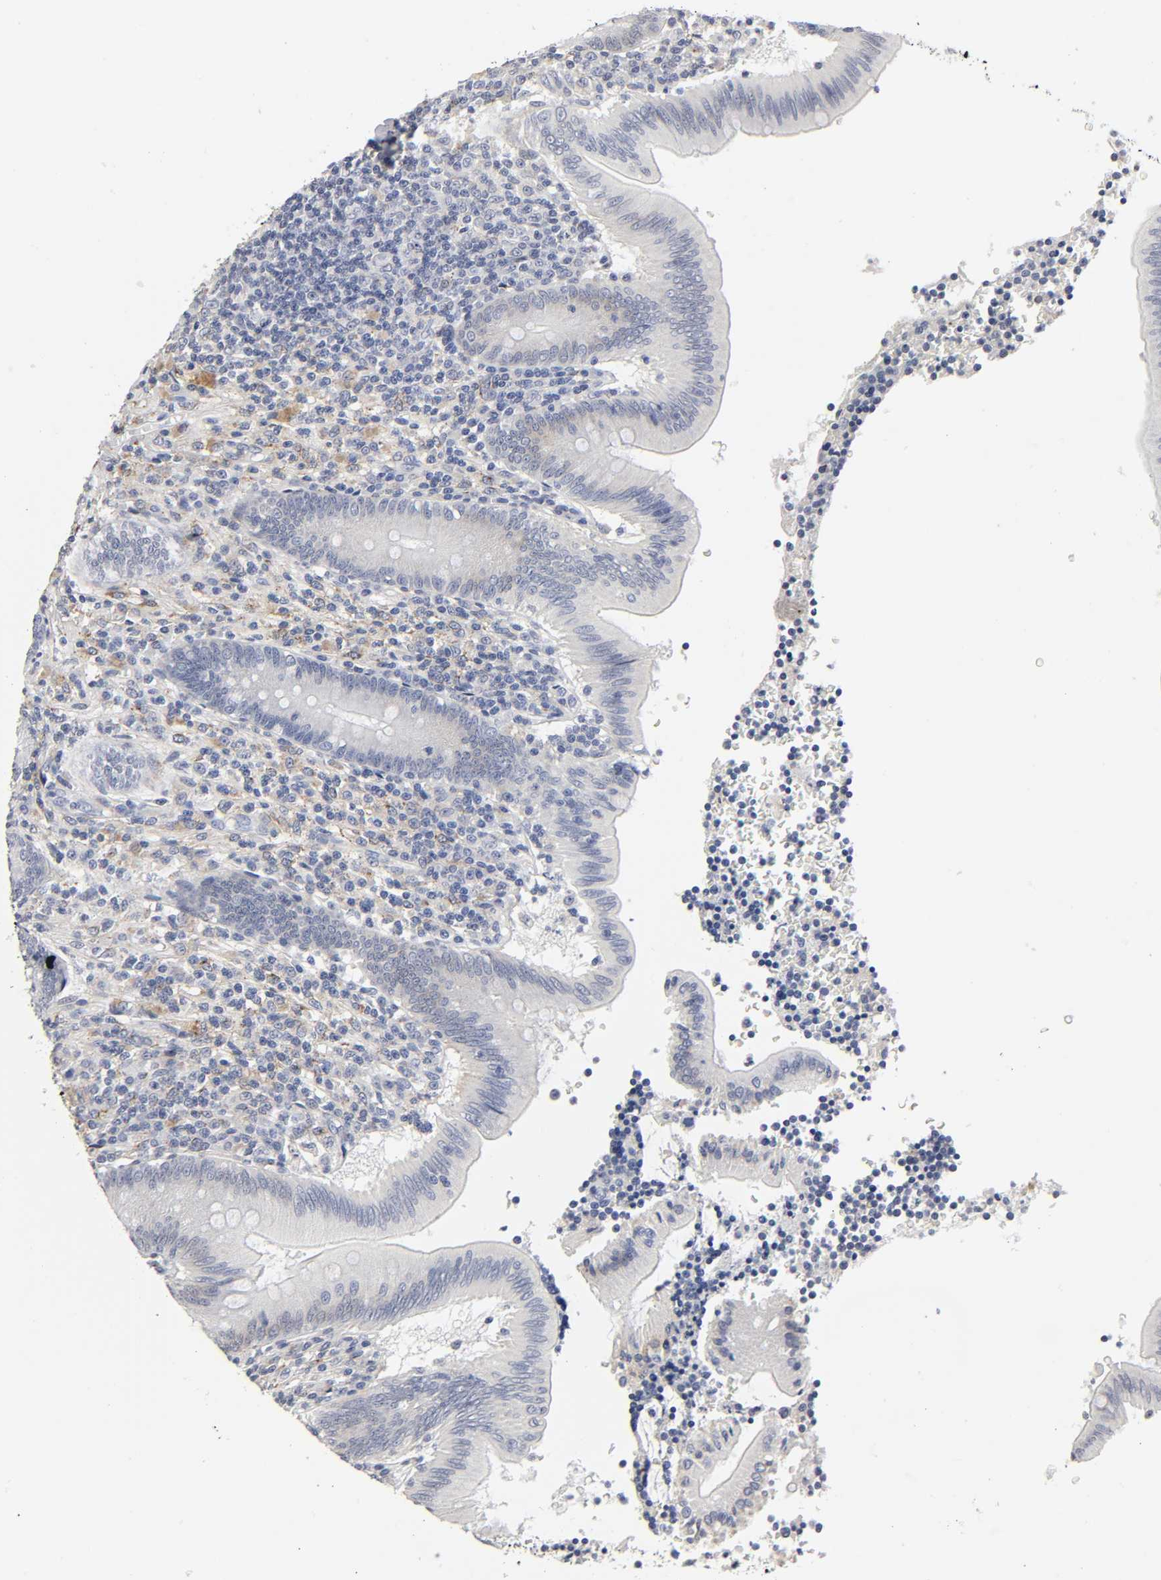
{"staining": {"intensity": "negative", "quantity": "none", "location": "none"}, "tissue": "appendix", "cell_type": "Glandular cells", "image_type": "normal", "snomed": [{"axis": "morphology", "description": "Normal tissue, NOS"}, {"axis": "morphology", "description": "Inflammation, NOS"}, {"axis": "topography", "description": "Appendix"}], "caption": "This is a histopathology image of immunohistochemistry (IHC) staining of benign appendix, which shows no positivity in glandular cells.", "gene": "LRP1", "patient": {"sex": "male", "age": 46}}